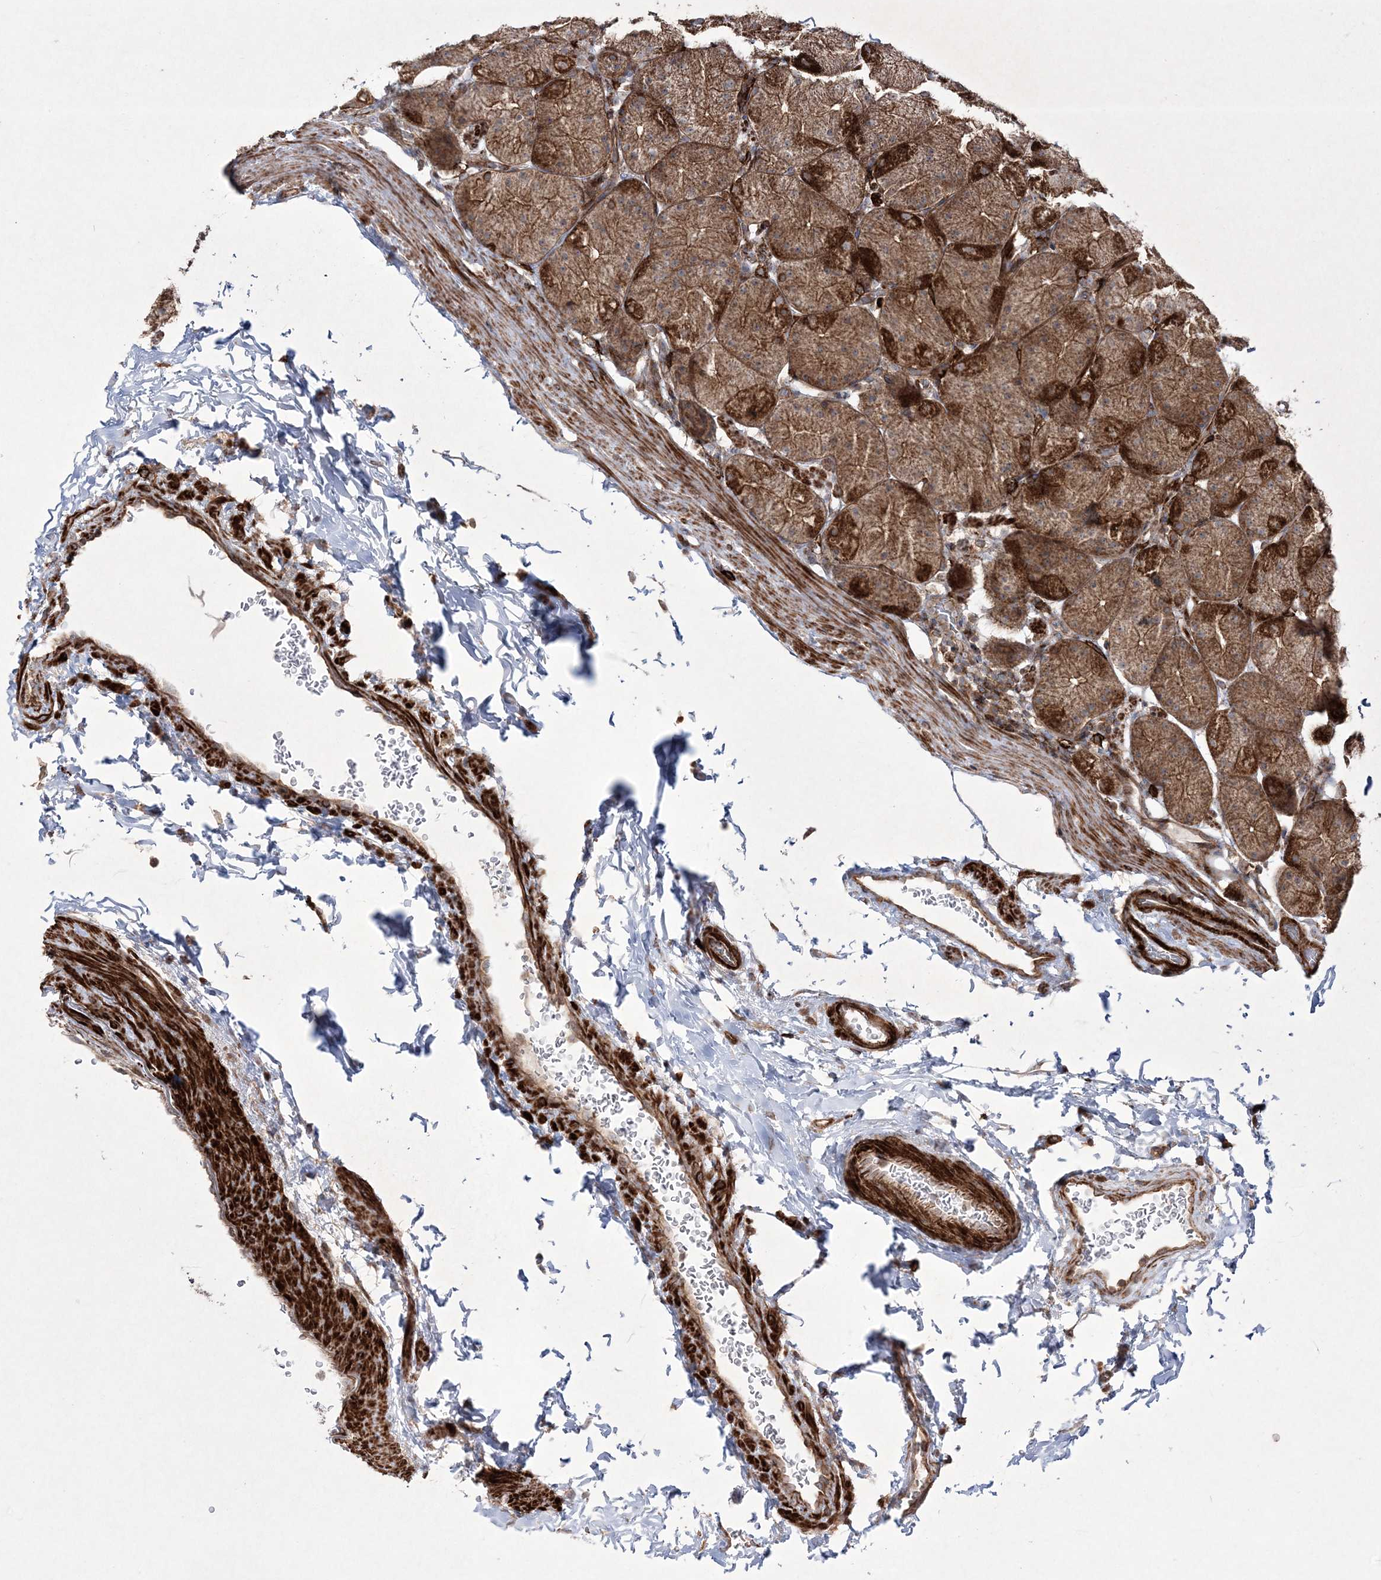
{"staining": {"intensity": "strong", "quantity": ">75%", "location": "cytoplasmic/membranous"}, "tissue": "stomach", "cell_type": "Glandular cells", "image_type": "normal", "snomed": [{"axis": "morphology", "description": "Normal tissue, NOS"}, {"axis": "topography", "description": "Stomach, upper"}, {"axis": "topography", "description": "Stomach"}], "caption": "Immunohistochemistry of unremarkable human stomach reveals high levels of strong cytoplasmic/membranous staining in approximately >75% of glandular cells. Ihc stains the protein of interest in brown and the nuclei are stained blue.", "gene": "RICTOR", "patient": {"sex": "male", "age": 48}}